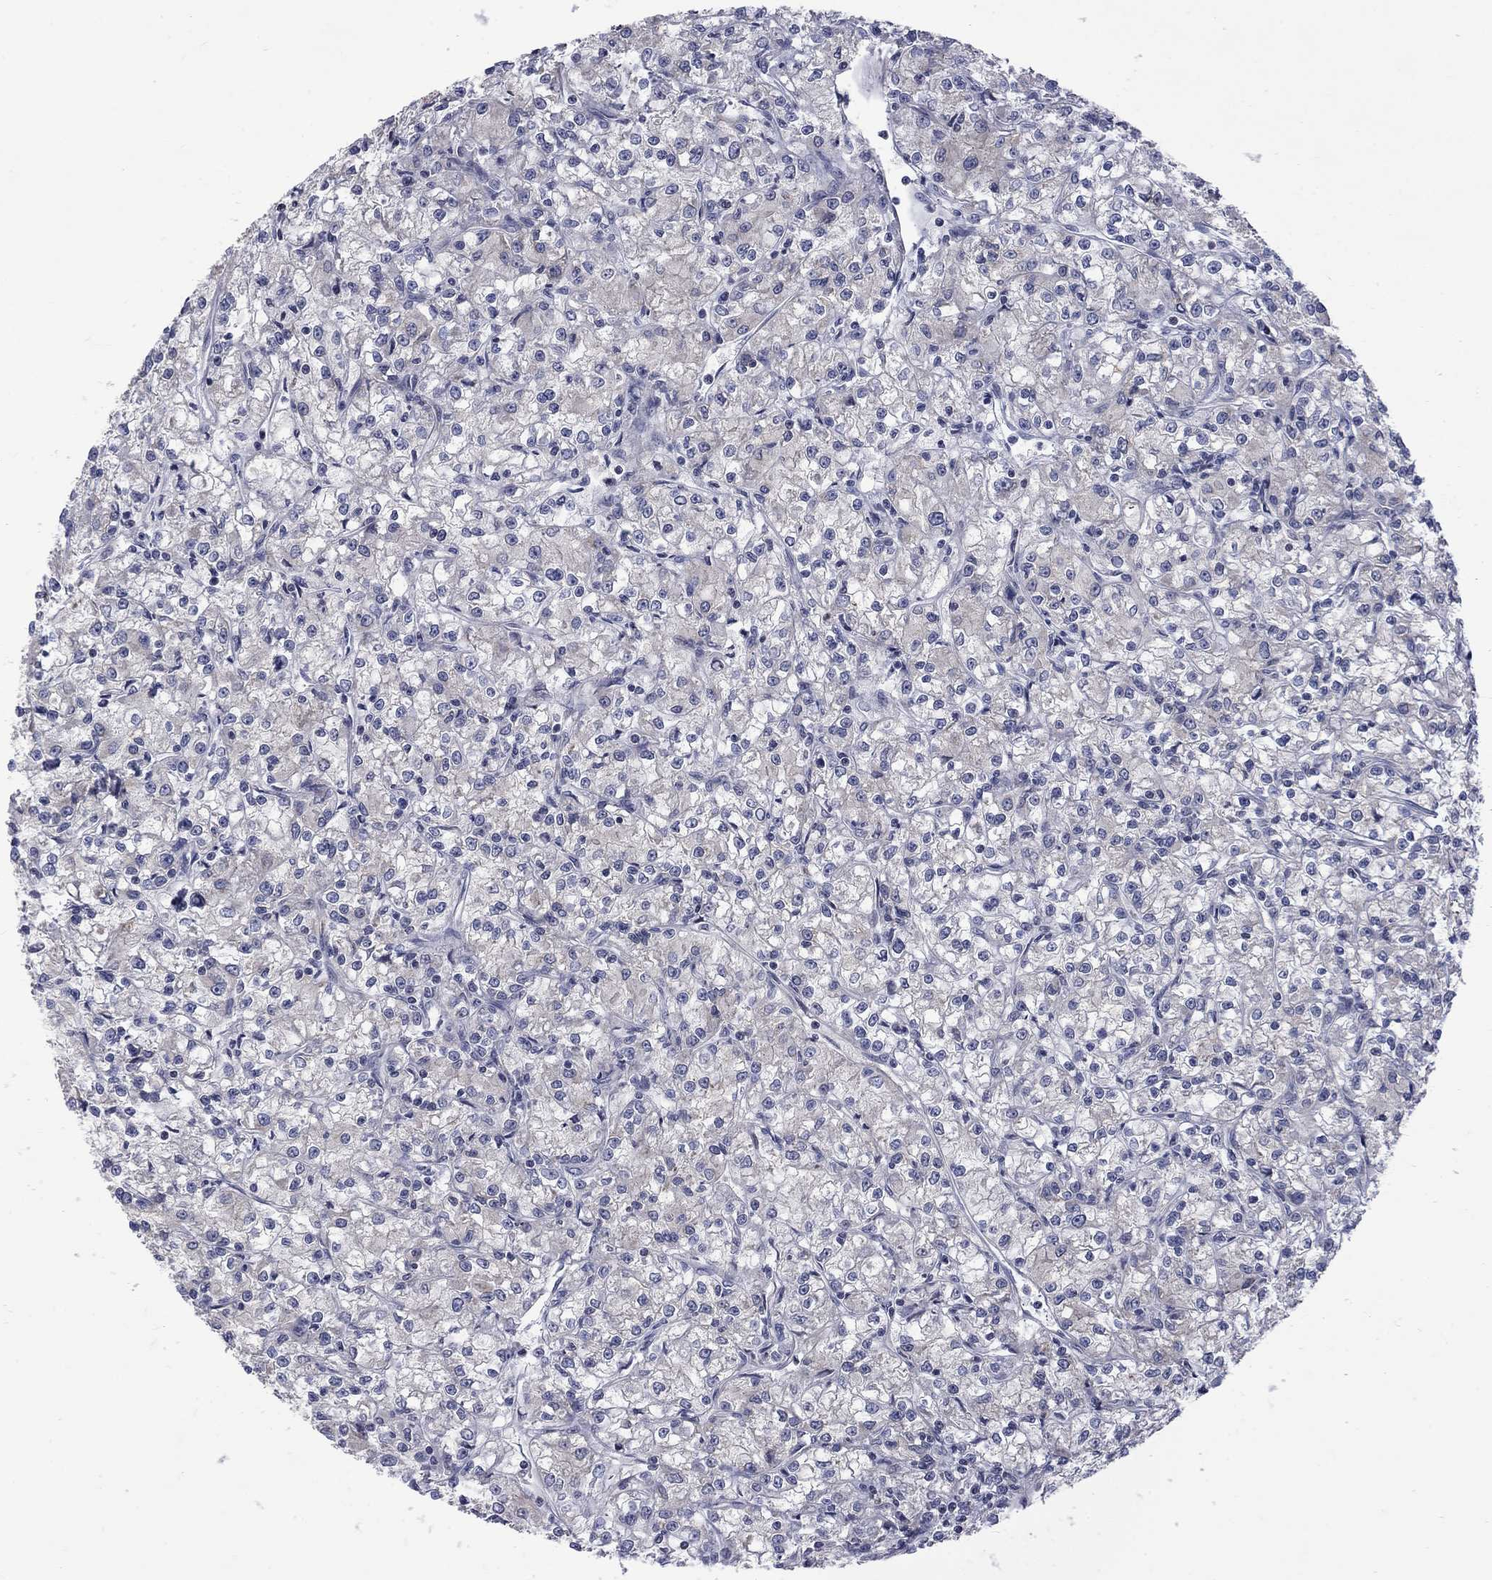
{"staining": {"intensity": "negative", "quantity": "none", "location": "none"}, "tissue": "renal cancer", "cell_type": "Tumor cells", "image_type": "cancer", "snomed": [{"axis": "morphology", "description": "Adenocarcinoma, NOS"}, {"axis": "topography", "description": "Kidney"}], "caption": "The micrograph exhibits no staining of tumor cells in adenocarcinoma (renal). Brightfield microscopy of immunohistochemistry (IHC) stained with DAB (3,3'-diaminobenzidine) (brown) and hematoxylin (blue), captured at high magnification.", "gene": "SH2B1", "patient": {"sex": "female", "age": 59}}